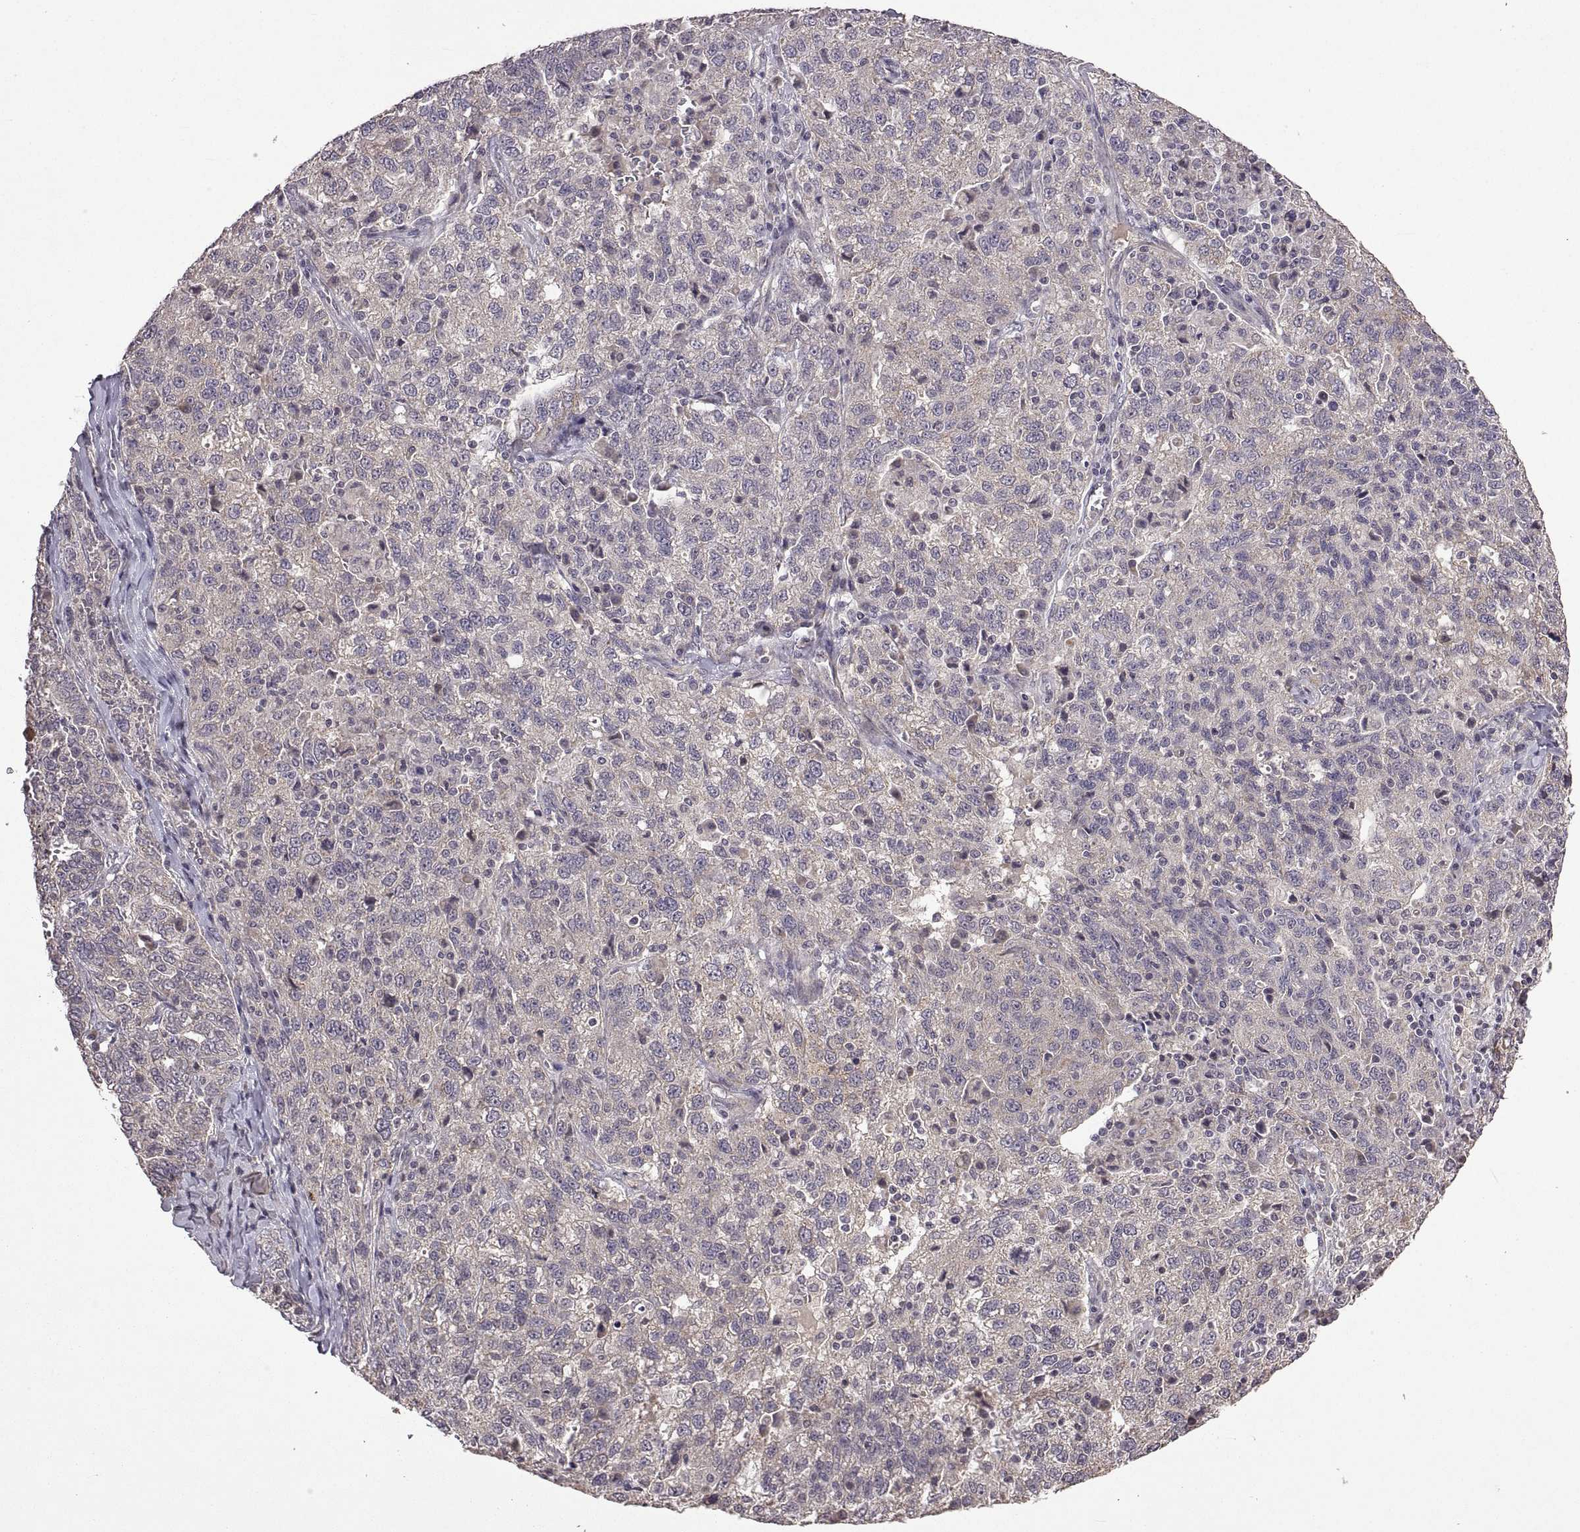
{"staining": {"intensity": "negative", "quantity": "none", "location": "none"}, "tissue": "ovarian cancer", "cell_type": "Tumor cells", "image_type": "cancer", "snomed": [{"axis": "morphology", "description": "Cystadenocarcinoma, serous, NOS"}, {"axis": "topography", "description": "Ovary"}], "caption": "This is a micrograph of immunohistochemistry staining of ovarian serous cystadenocarcinoma, which shows no staining in tumor cells.", "gene": "LAMA1", "patient": {"sex": "female", "age": 71}}